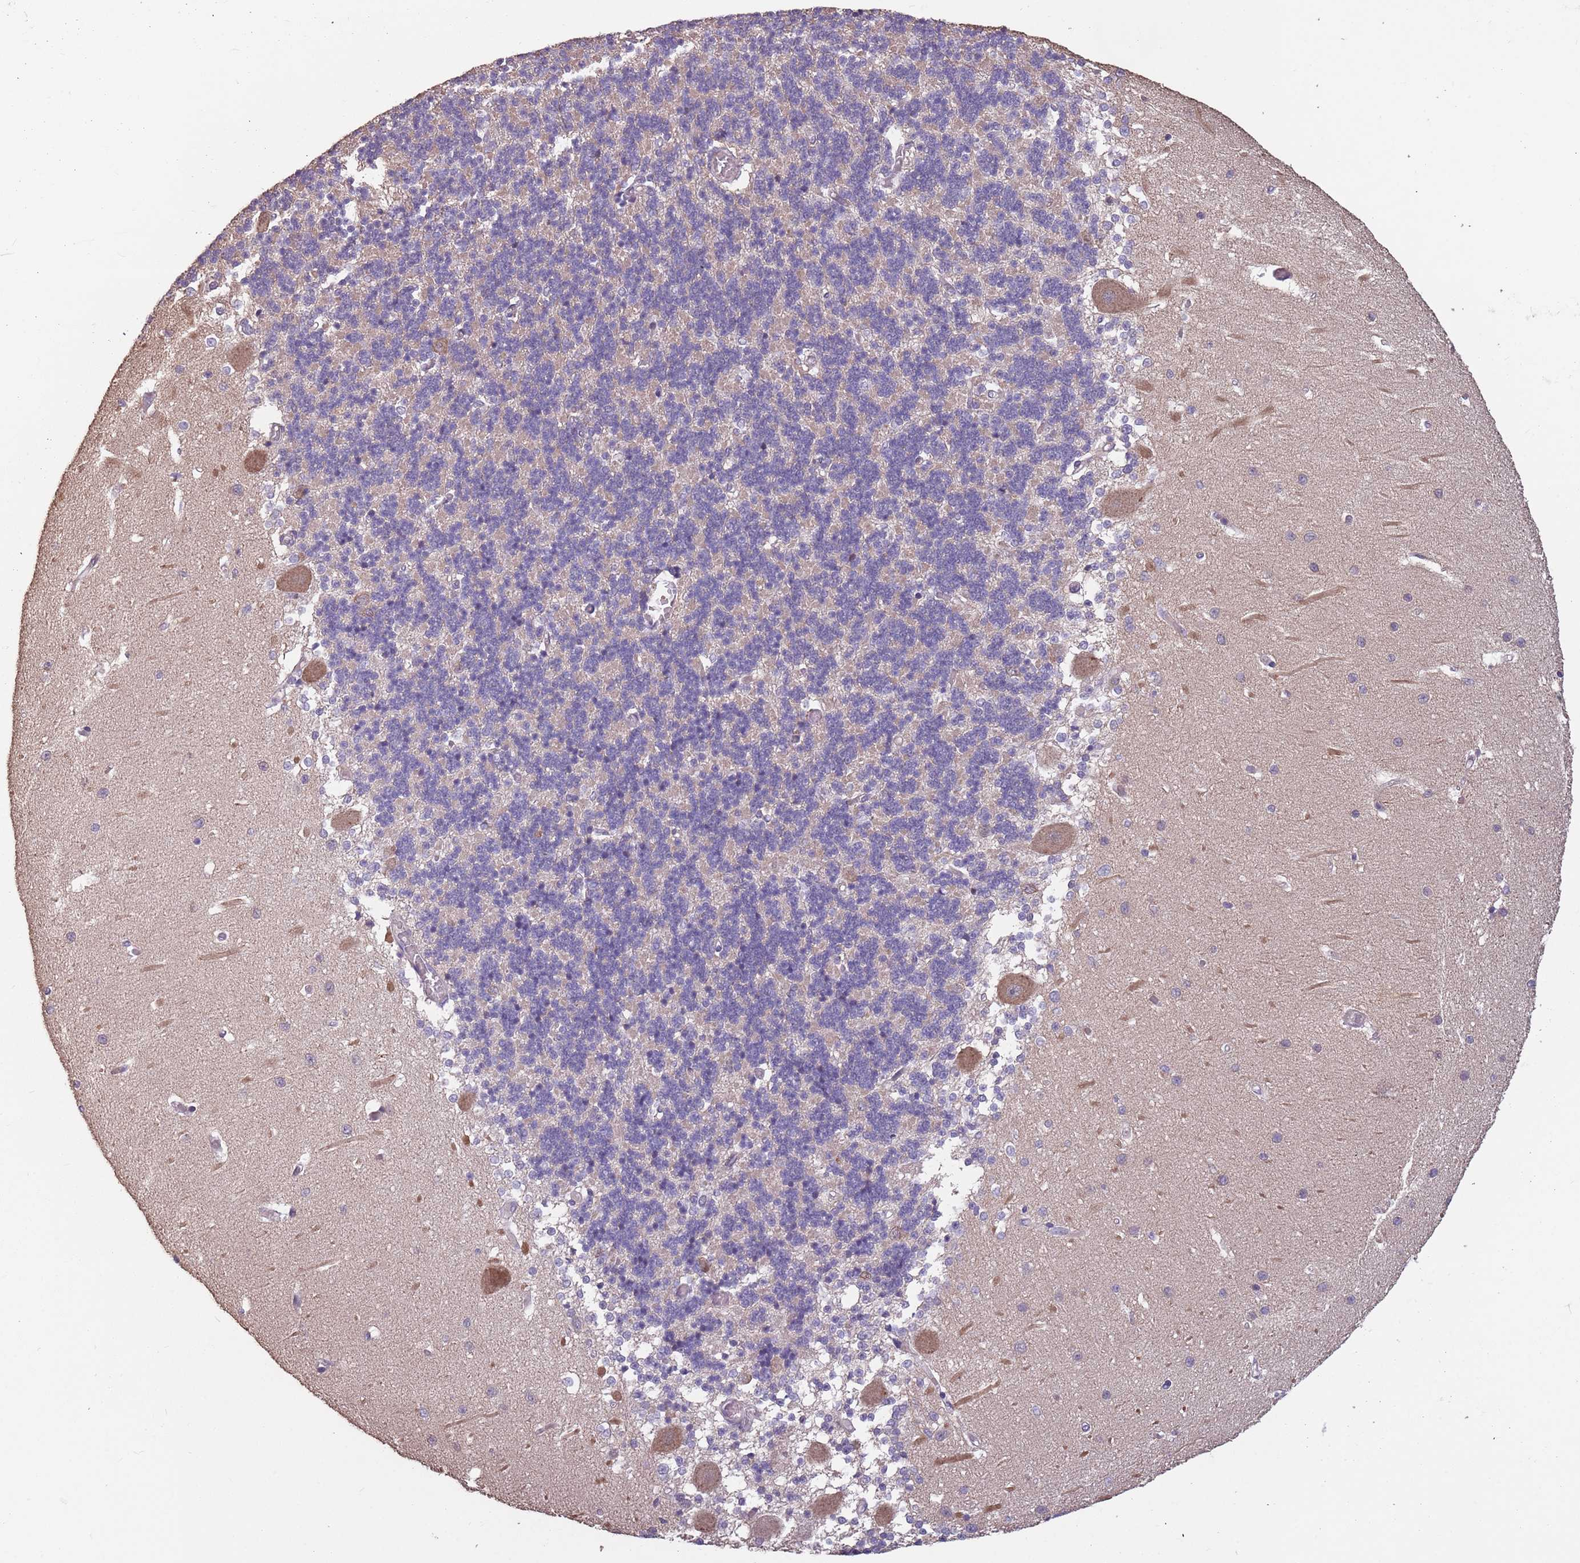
{"staining": {"intensity": "negative", "quantity": "none", "location": "none"}, "tissue": "cerebellum", "cell_type": "Cells in granular layer", "image_type": "normal", "snomed": [{"axis": "morphology", "description": "Normal tissue, NOS"}, {"axis": "topography", "description": "Cerebellum"}], "caption": "Cells in granular layer show no significant protein expression in benign cerebellum.", "gene": "MBD3L1", "patient": {"sex": "male", "age": 37}}